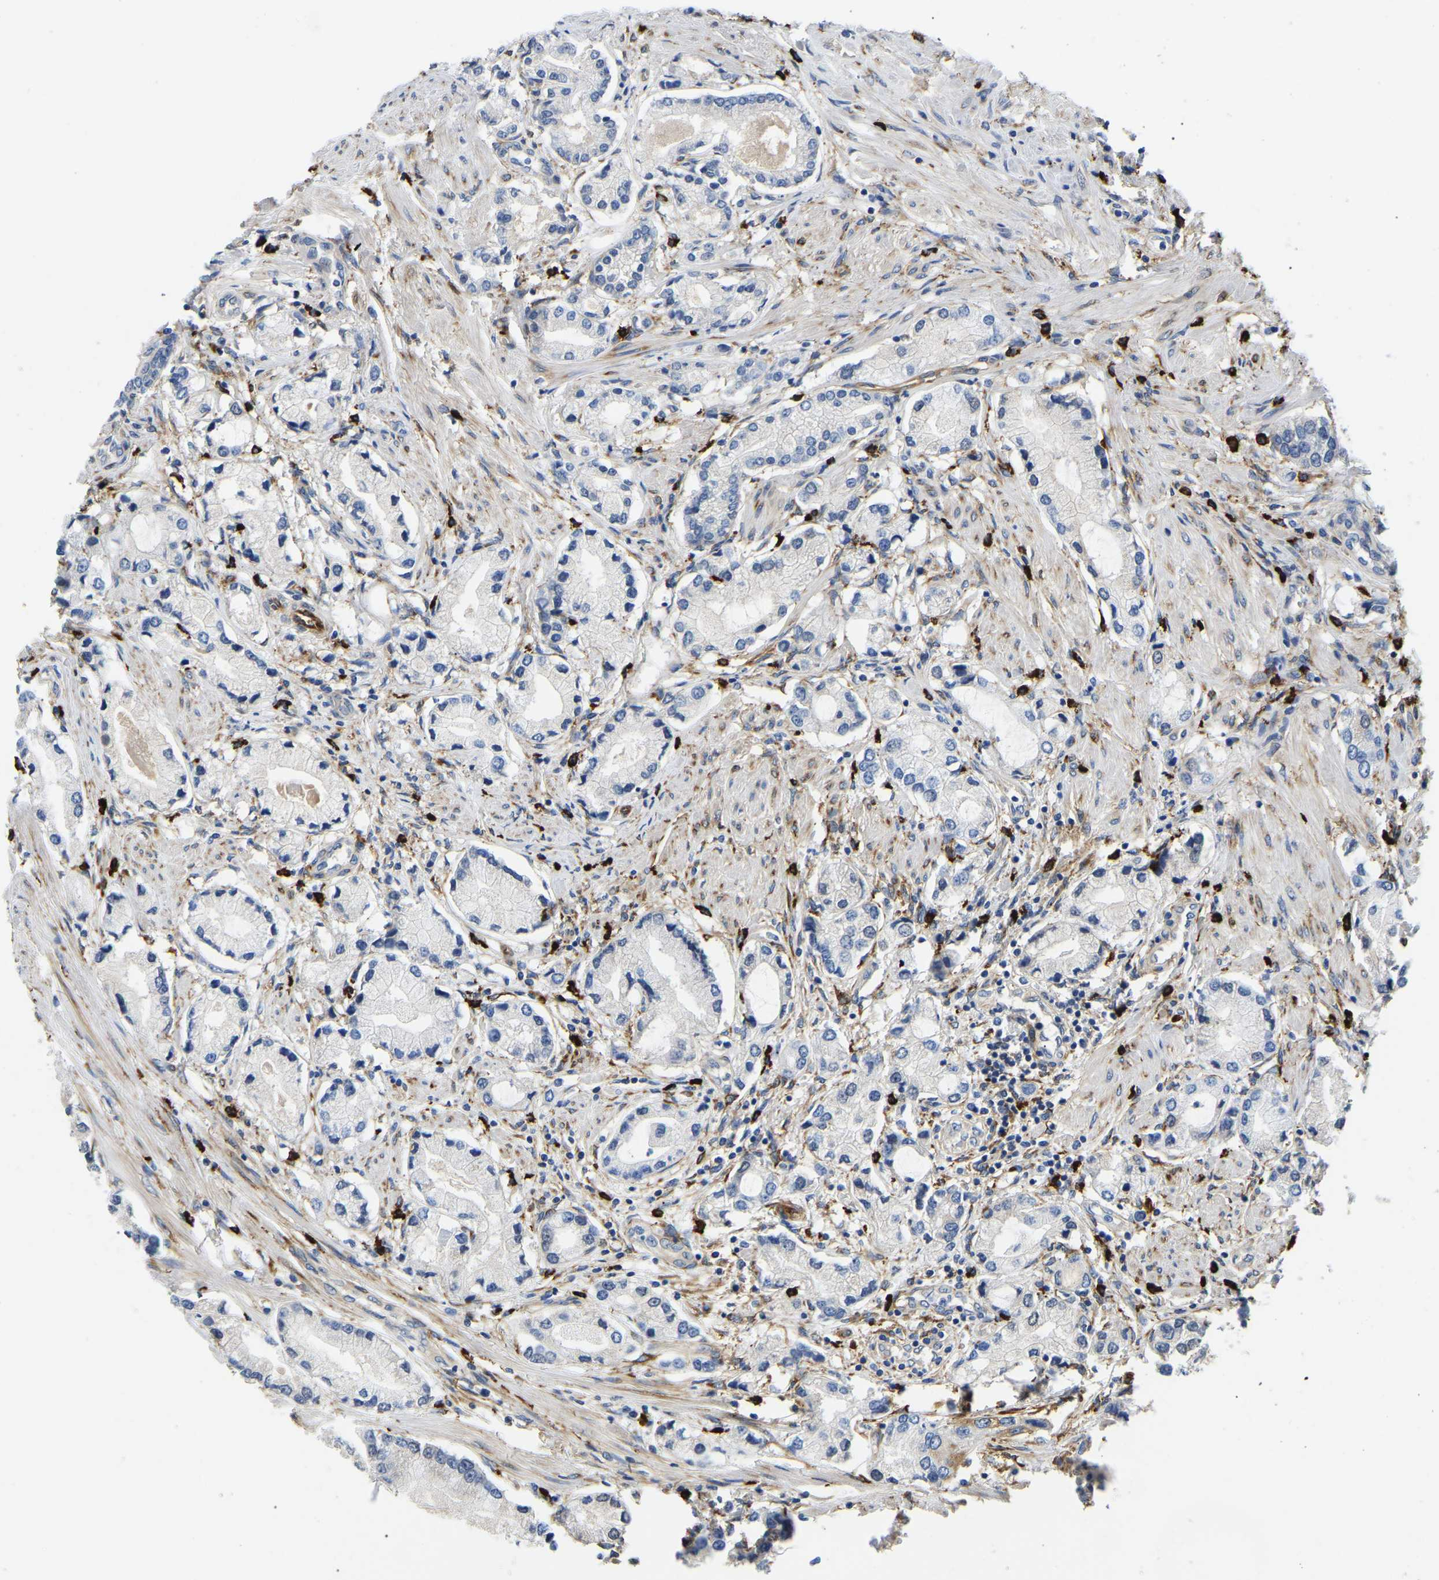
{"staining": {"intensity": "negative", "quantity": "none", "location": "none"}, "tissue": "prostate cancer", "cell_type": "Tumor cells", "image_type": "cancer", "snomed": [{"axis": "morphology", "description": "Adenocarcinoma, Low grade"}, {"axis": "topography", "description": "Prostate"}], "caption": "This is a histopathology image of immunohistochemistry (IHC) staining of prostate adenocarcinoma (low-grade), which shows no expression in tumor cells.", "gene": "DUSP8", "patient": {"sex": "male", "age": 63}}